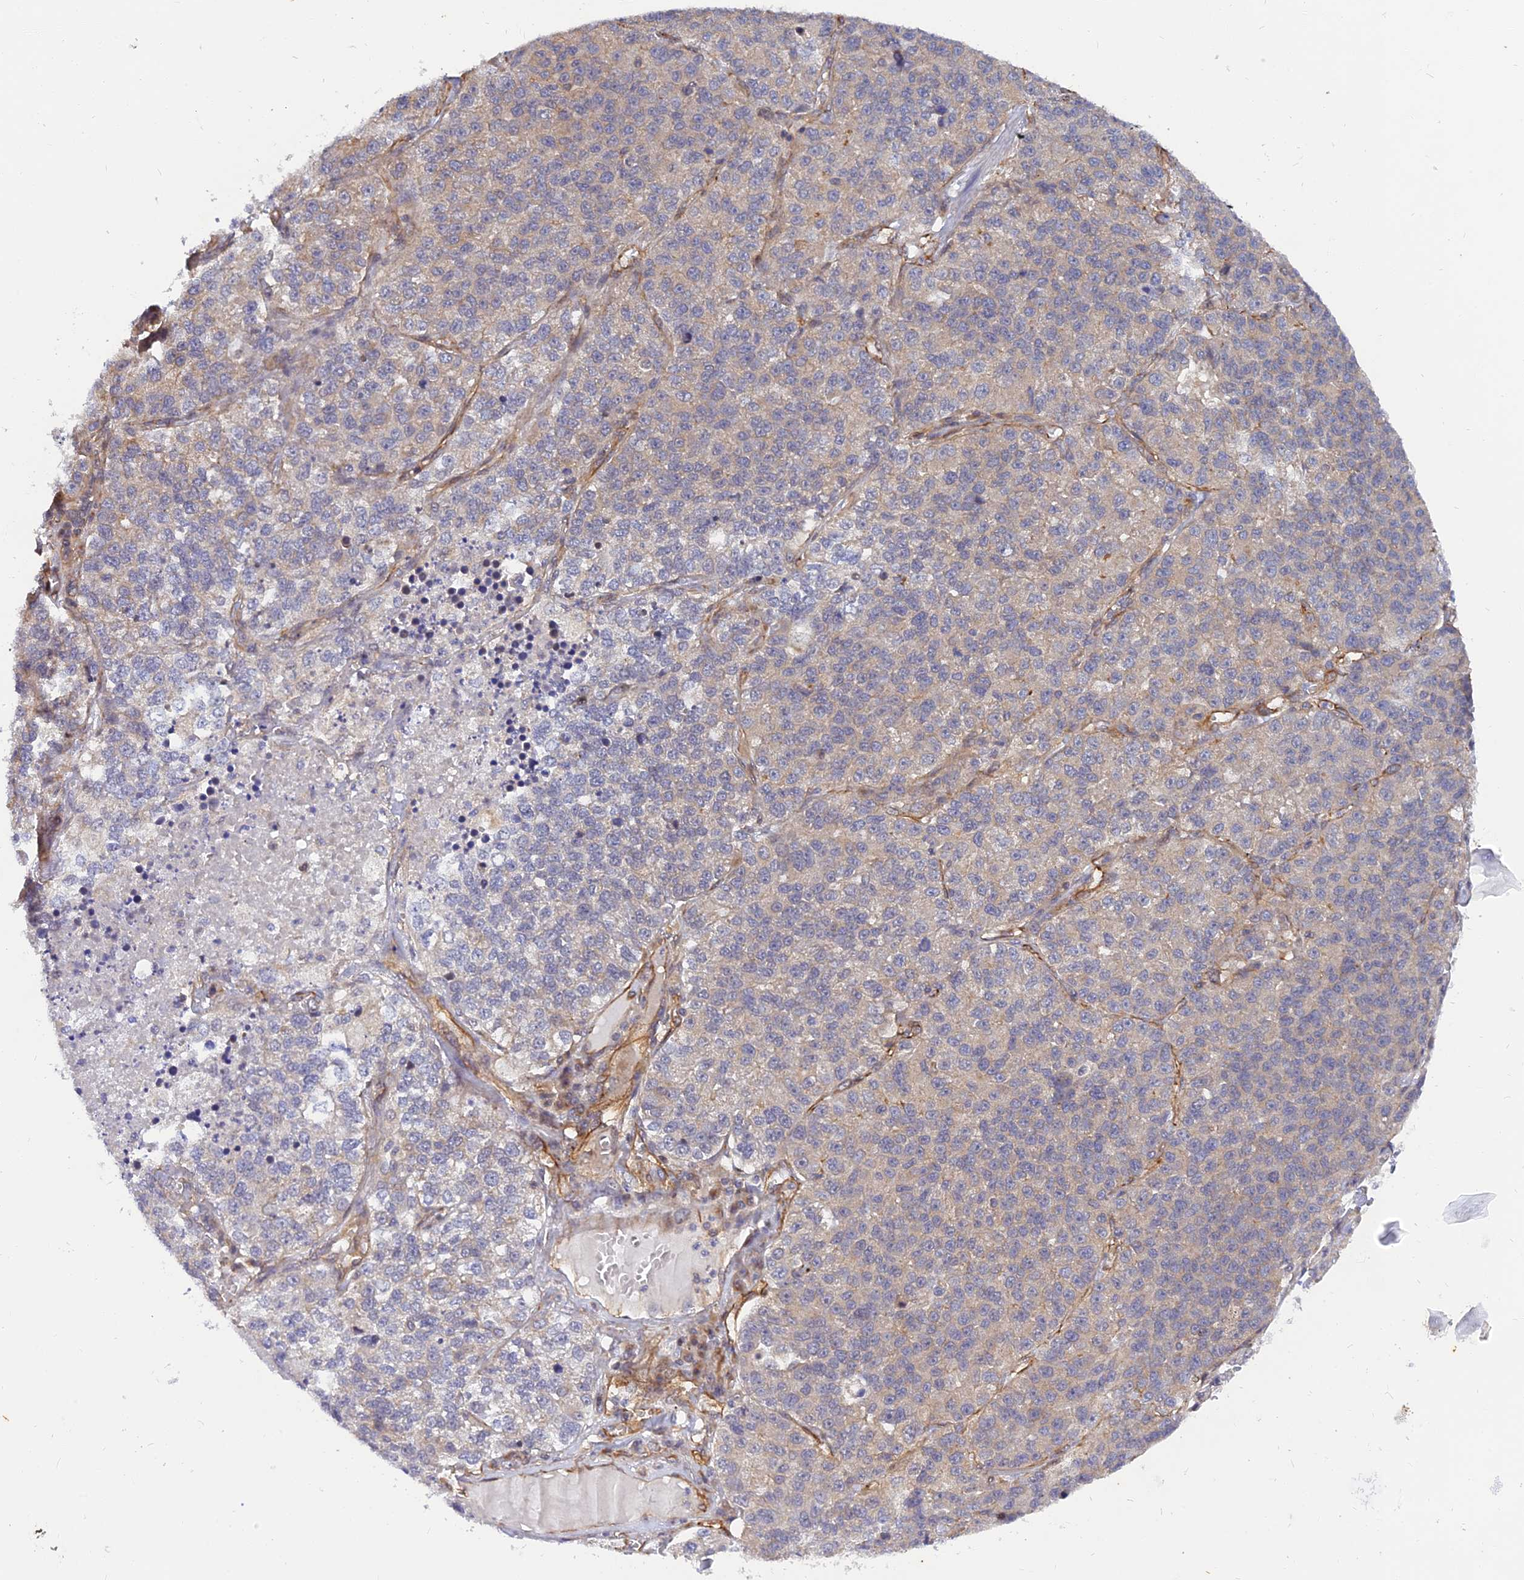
{"staining": {"intensity": "negative", "quantity": "none", "location": "none"}, "tissue": "lung cancer", "cell_type": "Tumor cells", "image_type": "cancer", "snomed": [{"axis": "morphology", "description": "Adenocarcinoma, NOS"}, {"axis": "topography", "description": "Lung"}], "caption": "High power microscopy photomicrograph of an IHC photomicrograph of adenocarcinoma (lung), revealing no significant positivity in tumor cells.", "gene": "WDR41", "patient": {"sex": "male", "age": 49}}